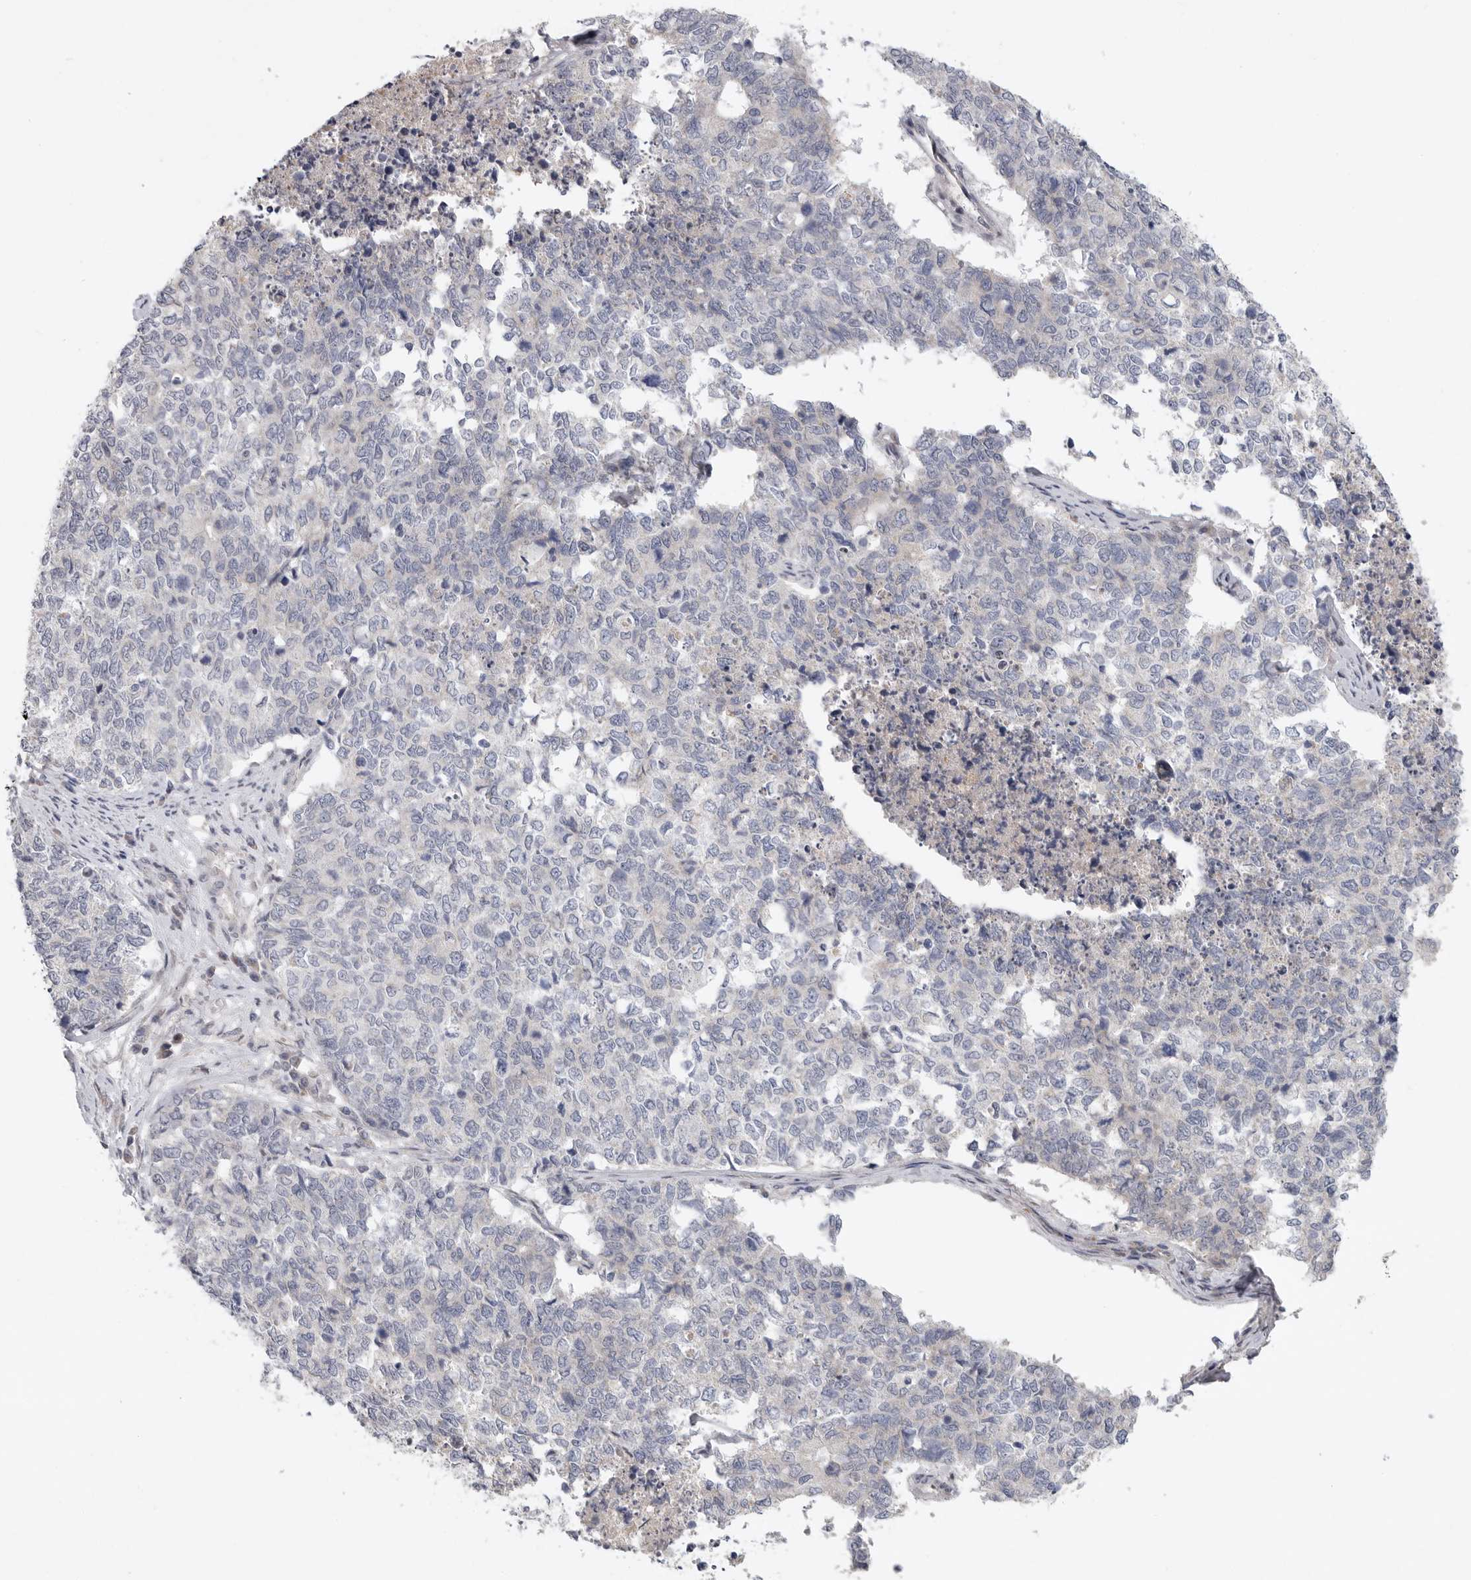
{"staining": {"intensity": "negative", "quantity": "none", "location": "none"}, "tissue": "cervical cancer", "cell_type": "Tumor cells", "image_type": "cancer", "snomed": [{"axis": "morphology", "description": "Squamous cell carcinoma, NOS"}, {"axis": "topography", "description": "Cervix"}], "caption": "Tumor cells are negative for protein expression in human cervical cancer (squamous cell carcinoma). (DAB (3,3'-diaminobenzidine) immunohistochemistry (IHC) visualized using brightfield microscopy, high magnification).", "gene": "FBXO43", "patient": {"sex": "female", "age": 63}}